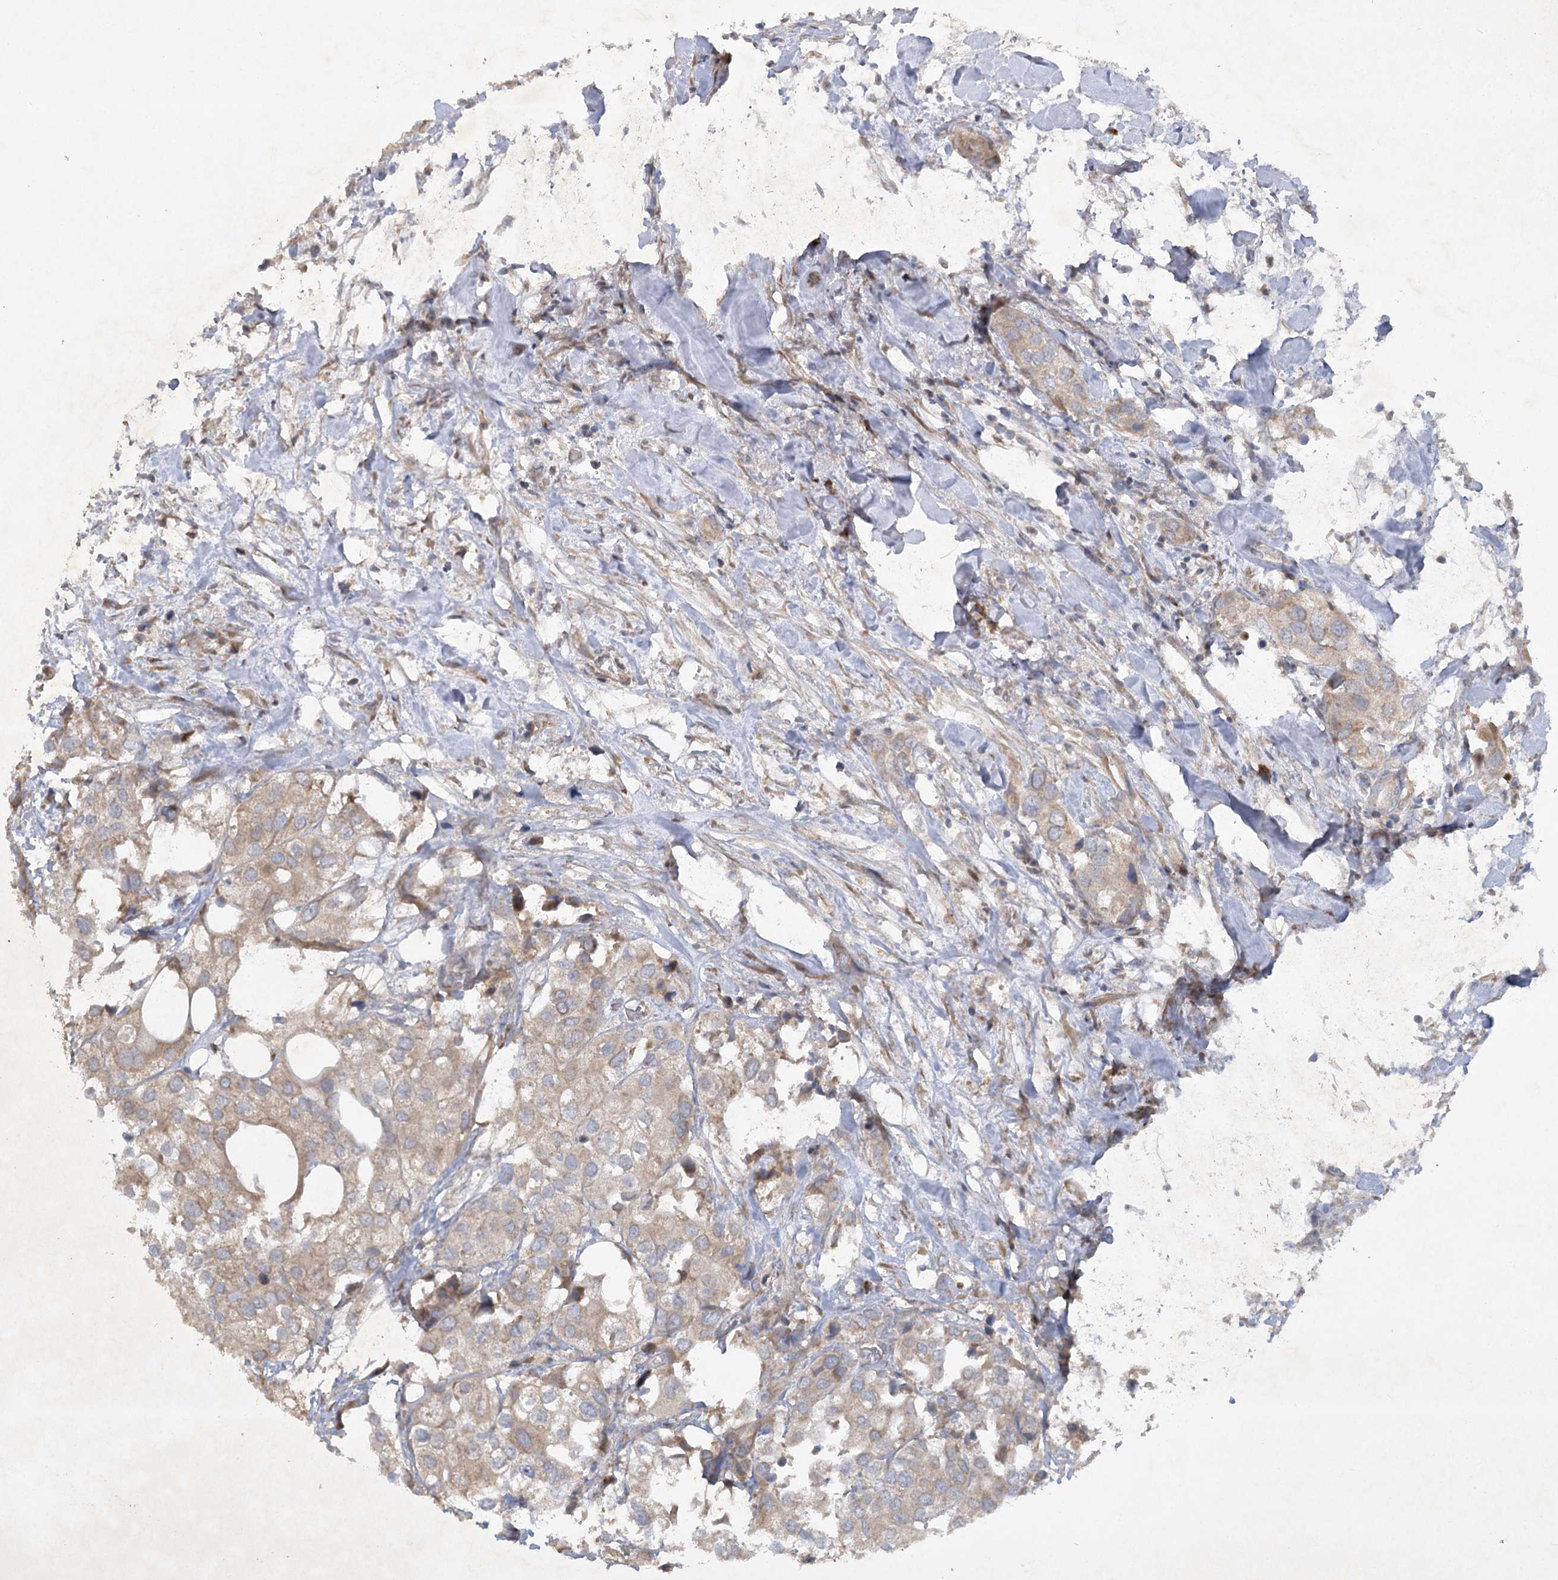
{"staining": {"intensity": "weak", "quantity": ">75%", "location": "cytoplasmic/membranous"}, "tissue": "urothelial cancer", "cell_type": "Tumor cells", "image_type": "cancer", "snomed": [{"axis": "morphology", "description": "Urothelial carcinoma, High grade"}, {"axis": "topography", "description": "Urinary bladder"}], "caption": "Protein expression analysis of human urothelial cancer reveals weak cytoplasmic/membranous positivity in about >75% of tumor cells.", "gene": "TRAF3IP1", "patient": {"sex": "male", "age": 64}}